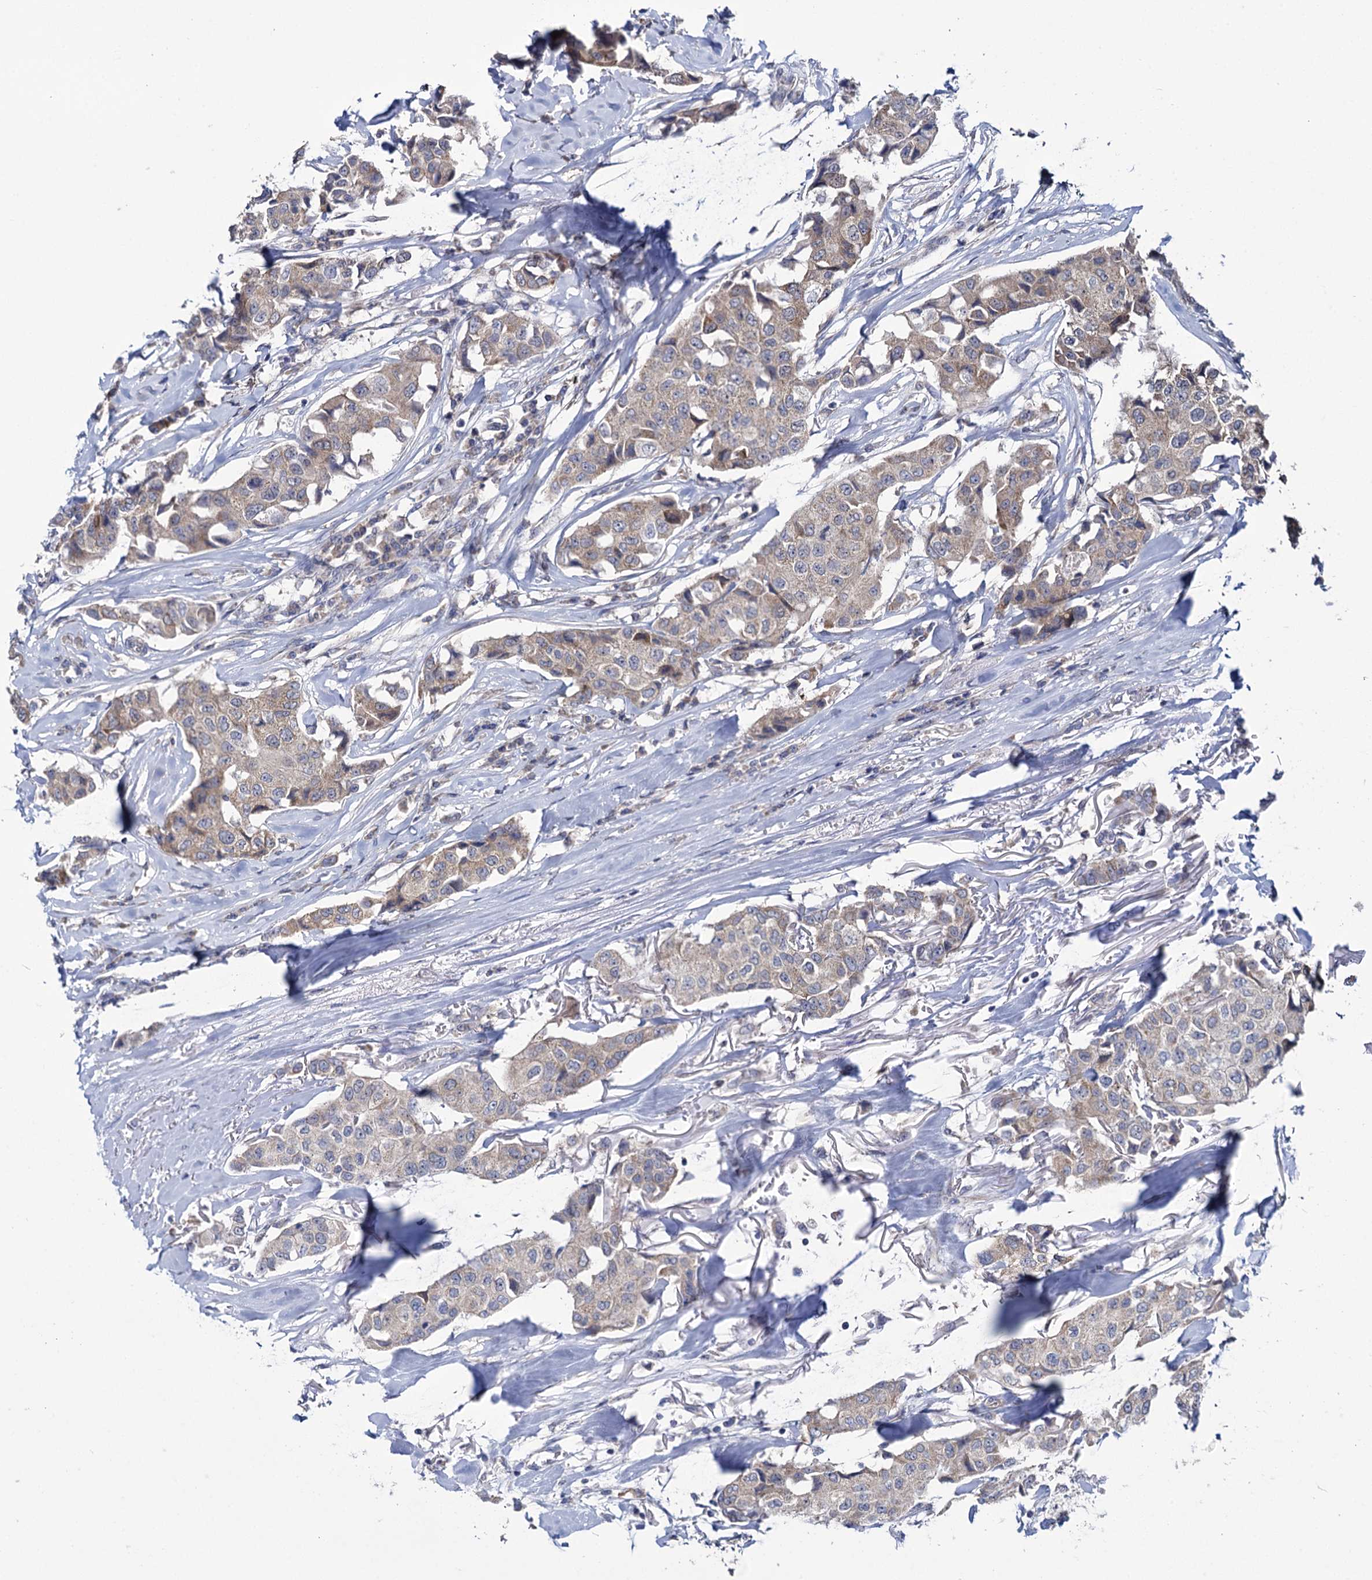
{"staining": {"intensity": "moderate", "quantity": ">75%", "location": "cytoplasmic/membranous"}, "tissue": "breast cancer", "cell_type": "Tumor cells", "image_type": "cancer", "snomed": [{"axis": "morphology", "description": "Duct carcinoma"}, {"axis": "topography", "description": "Breast"}], "caption": "Immunohistochemistry (IHC) (DAB) staining of breast intraductal carcinoma reveals moderate cytoplasmic/membranous protein expression in about >75% of tumor cells.", "gene": "GSTM2", "patient": {"sex": "female", "age": 80}}